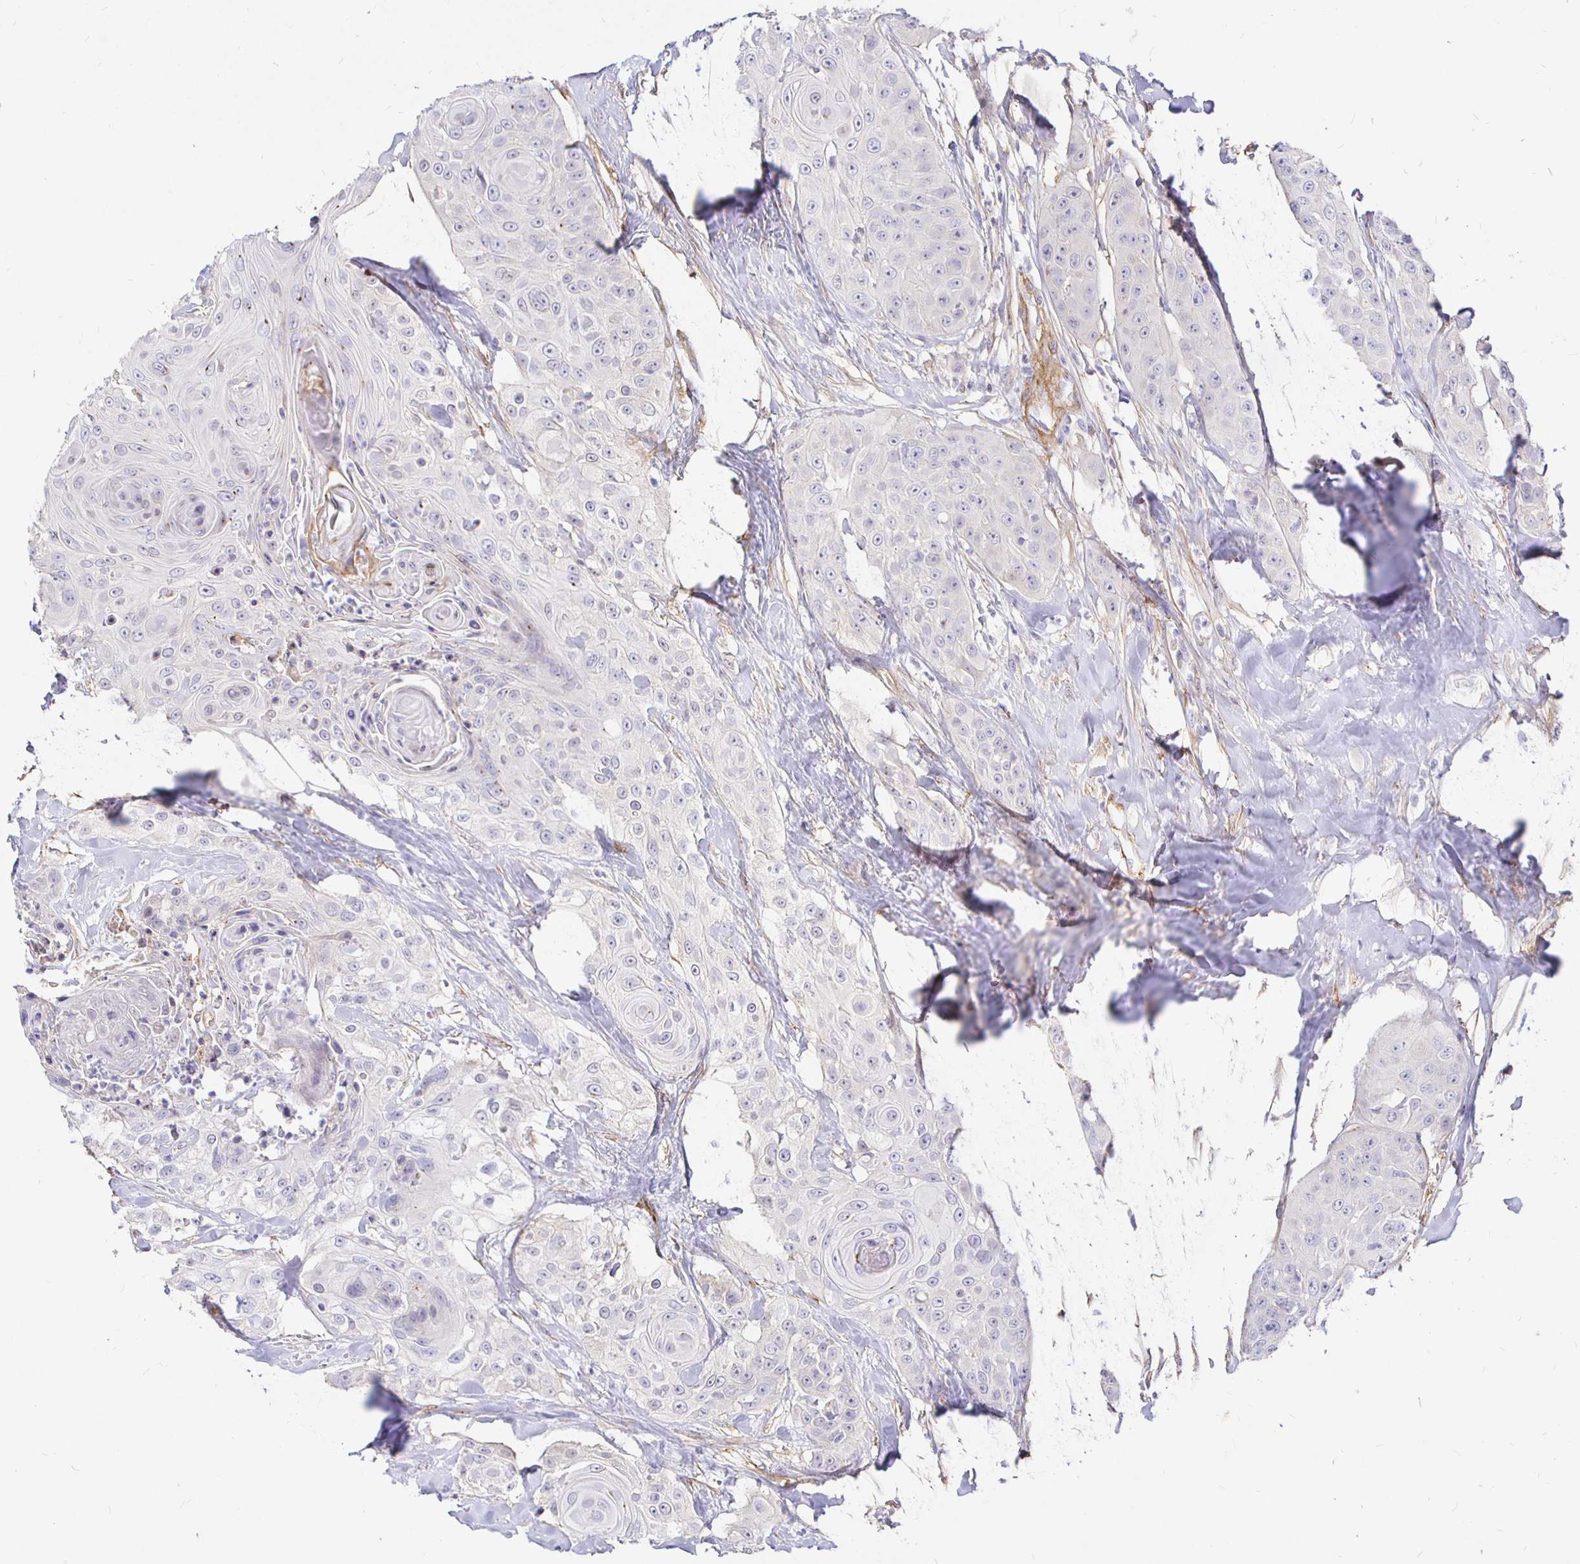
{"staining": {"intensity": "negative", "quantity": "none", "location": "none"}, "tissue": "head and neck cancer", "cell_type": "Tumor cells", "image_type": "cancer", "snomed": [{"axis": "morphology", "description": "Squamous cell carcinoma, NOS"}, {"axis": "topography", "description": "Head-Neck"}], "caption": "High power microscopy histopathology image of an immunohistochemistry (IHC) photomicrograph of head and neck cancer, revealing no significant staining in tumor cells.", "gene": "PALM2AKAP2", "patient": {"sex": "male", "age": 83}}